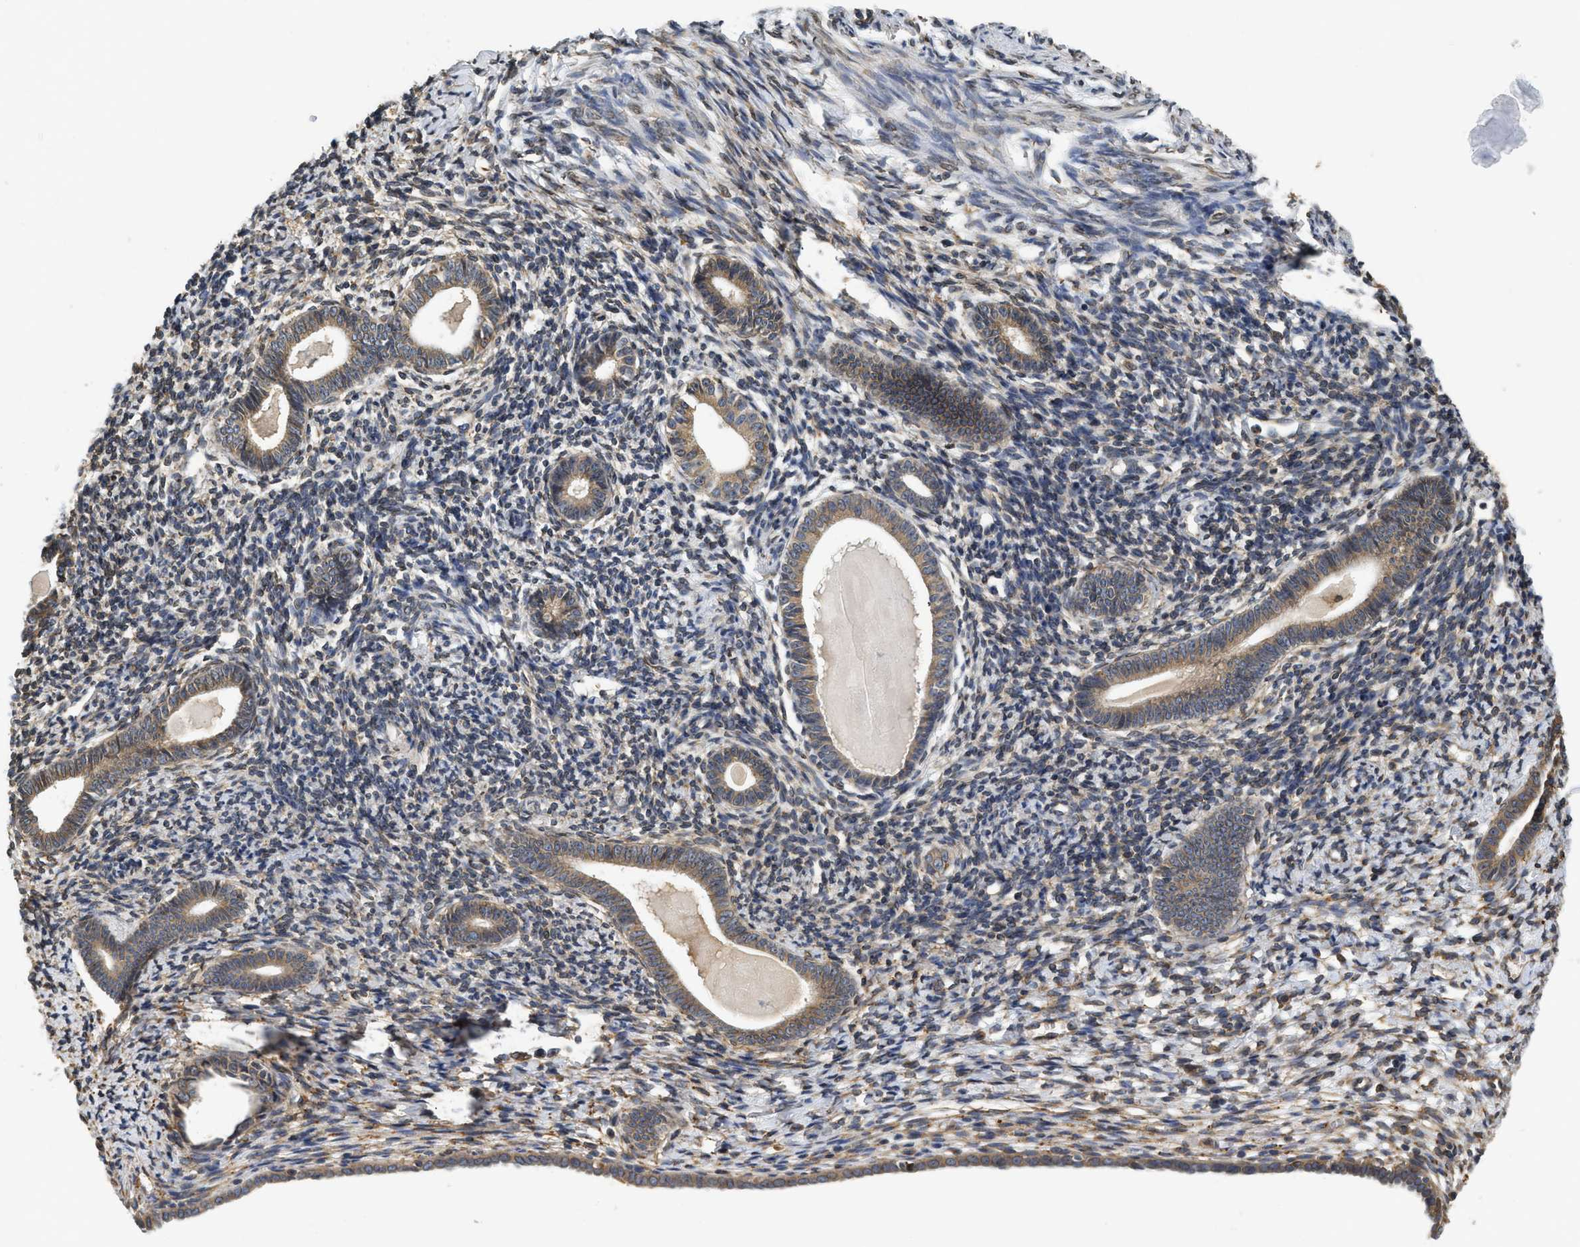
{"staining": {"intensity": "moderate", "quantity": "<25%", "location": "cytoplasmic/membranous"}, "tissue": "endometrium", "cell_type": "Cells in endometrial stroma", "image_type": "normal", "snomed": [{"axis": "morphology", "description": "Normal tissue, NOS"}, {"axis": "topography", "description": "Endometrium"}], "caption": "IHC of unremarkable human endometrium displays low levels of moderate cytoplasmic/membranous staining in about <25% of cells in endometrial stroma.", "gene": "BCAP31", "patient": {"sex": "female", "age": 71}}